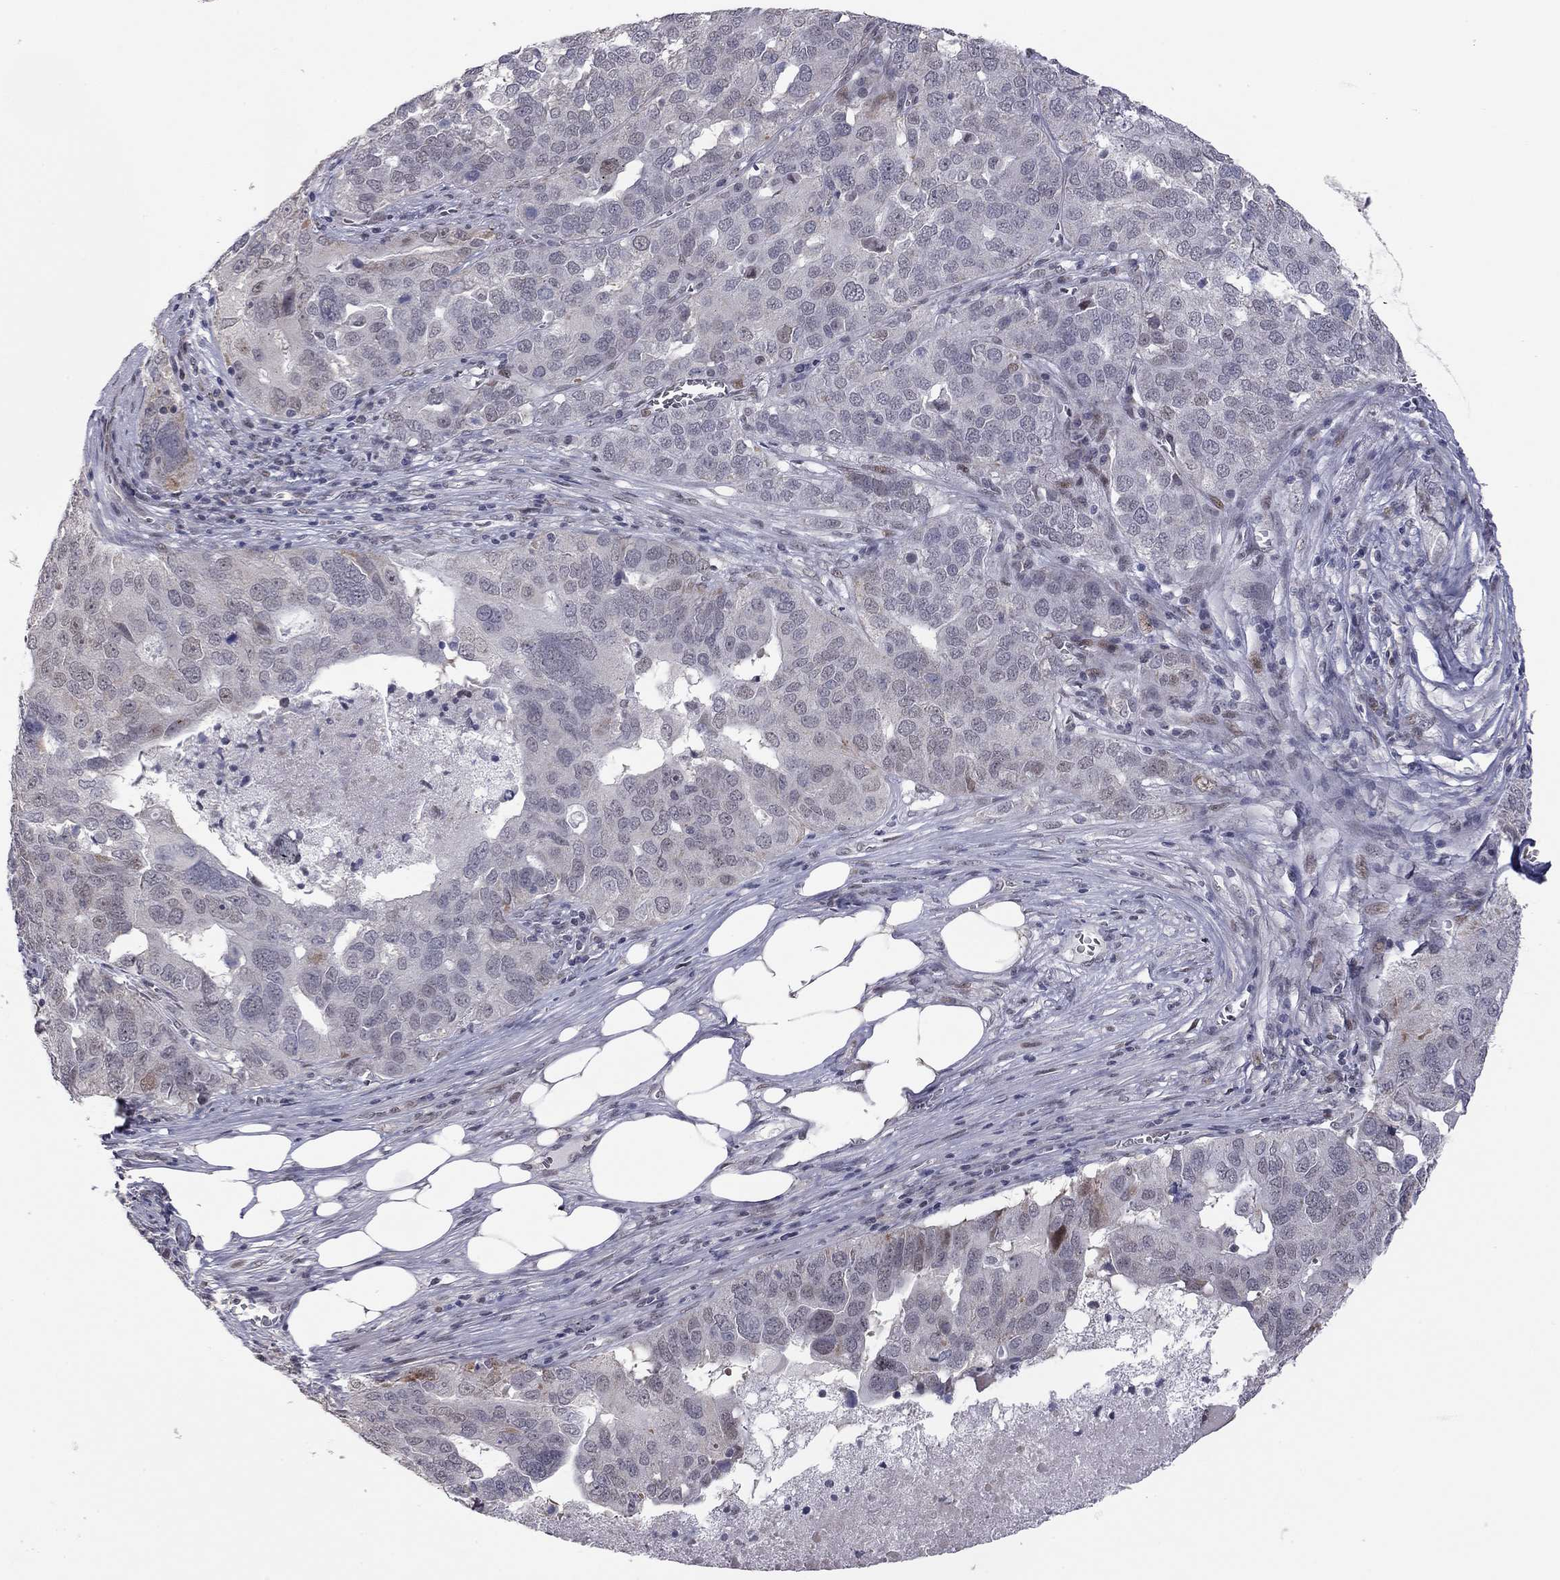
{"staining": {"intensity": "negative", "quantity": "none", "location": "none"}, "tissue": "ovarian cancer", "cell_type": "Tumor cells", "image_type": "cancer", "snomed": [{"axis": "morphology", "description": "Carcinoma, endometroid"}, {"axis": "topography", "description": "Soft tissue"}, {"axis": "topography", "description": "Ovary"}], "caption": "A micrograph of endometroid carcinoma (ovarian) stained for a protein reveals no brown staining in tumor cells.", "gene": "MC3R", "patient": {"sex": "female", "age": 52}}